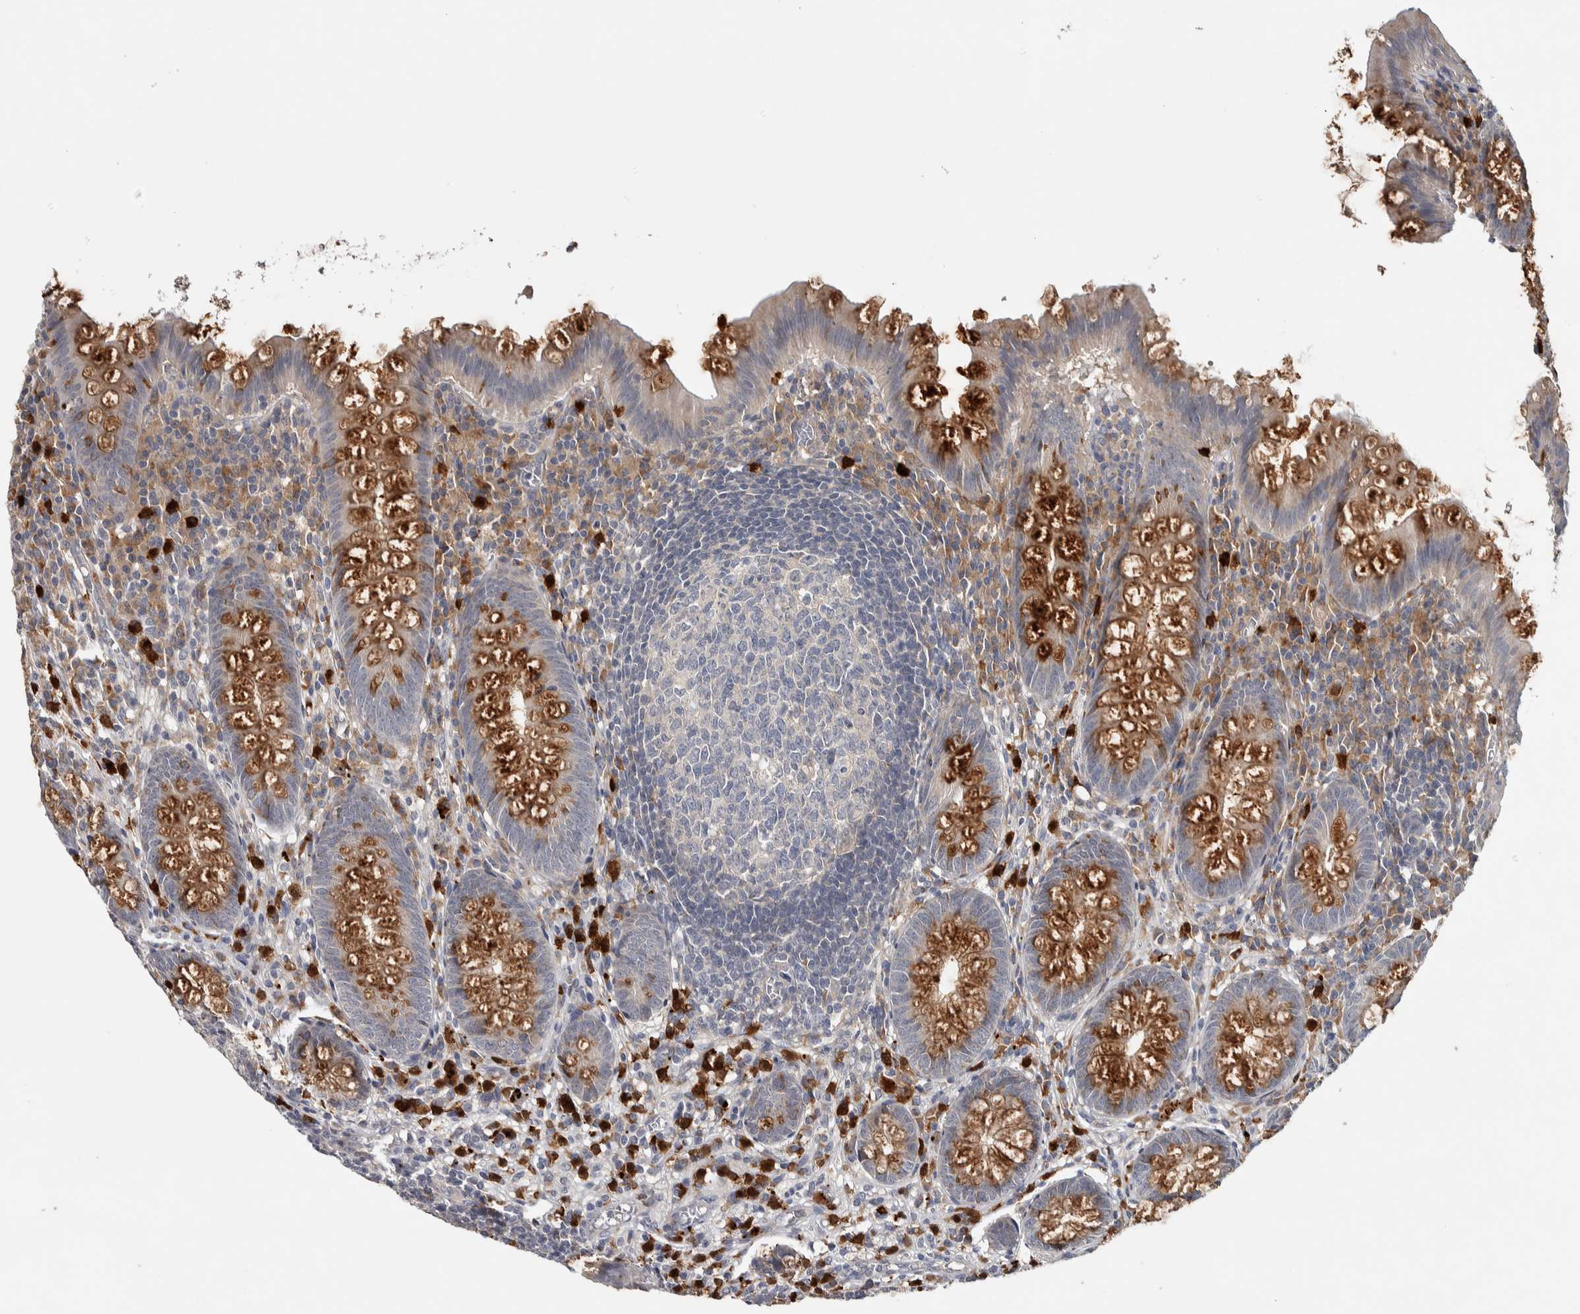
{"staining": {"intensity": "moderate", "quantity": ">75%", "location": "cytoplasmic/membranous"}, "tissue": "appendix", "cell_type": "Glandular cells", "image_type": "normal", "snomed": [{"axis": "morphology", "description": "Normal tissue, NOS"}, {"axis": "topography", "description": "Appendix"}], "caption": "Glandular cells reveal moderate cytoplasmic/membranous positivity in about >75% of cells in normal appendix.", "gene": "ADPRM", "patient": {"sex": "male", "age": 56}}